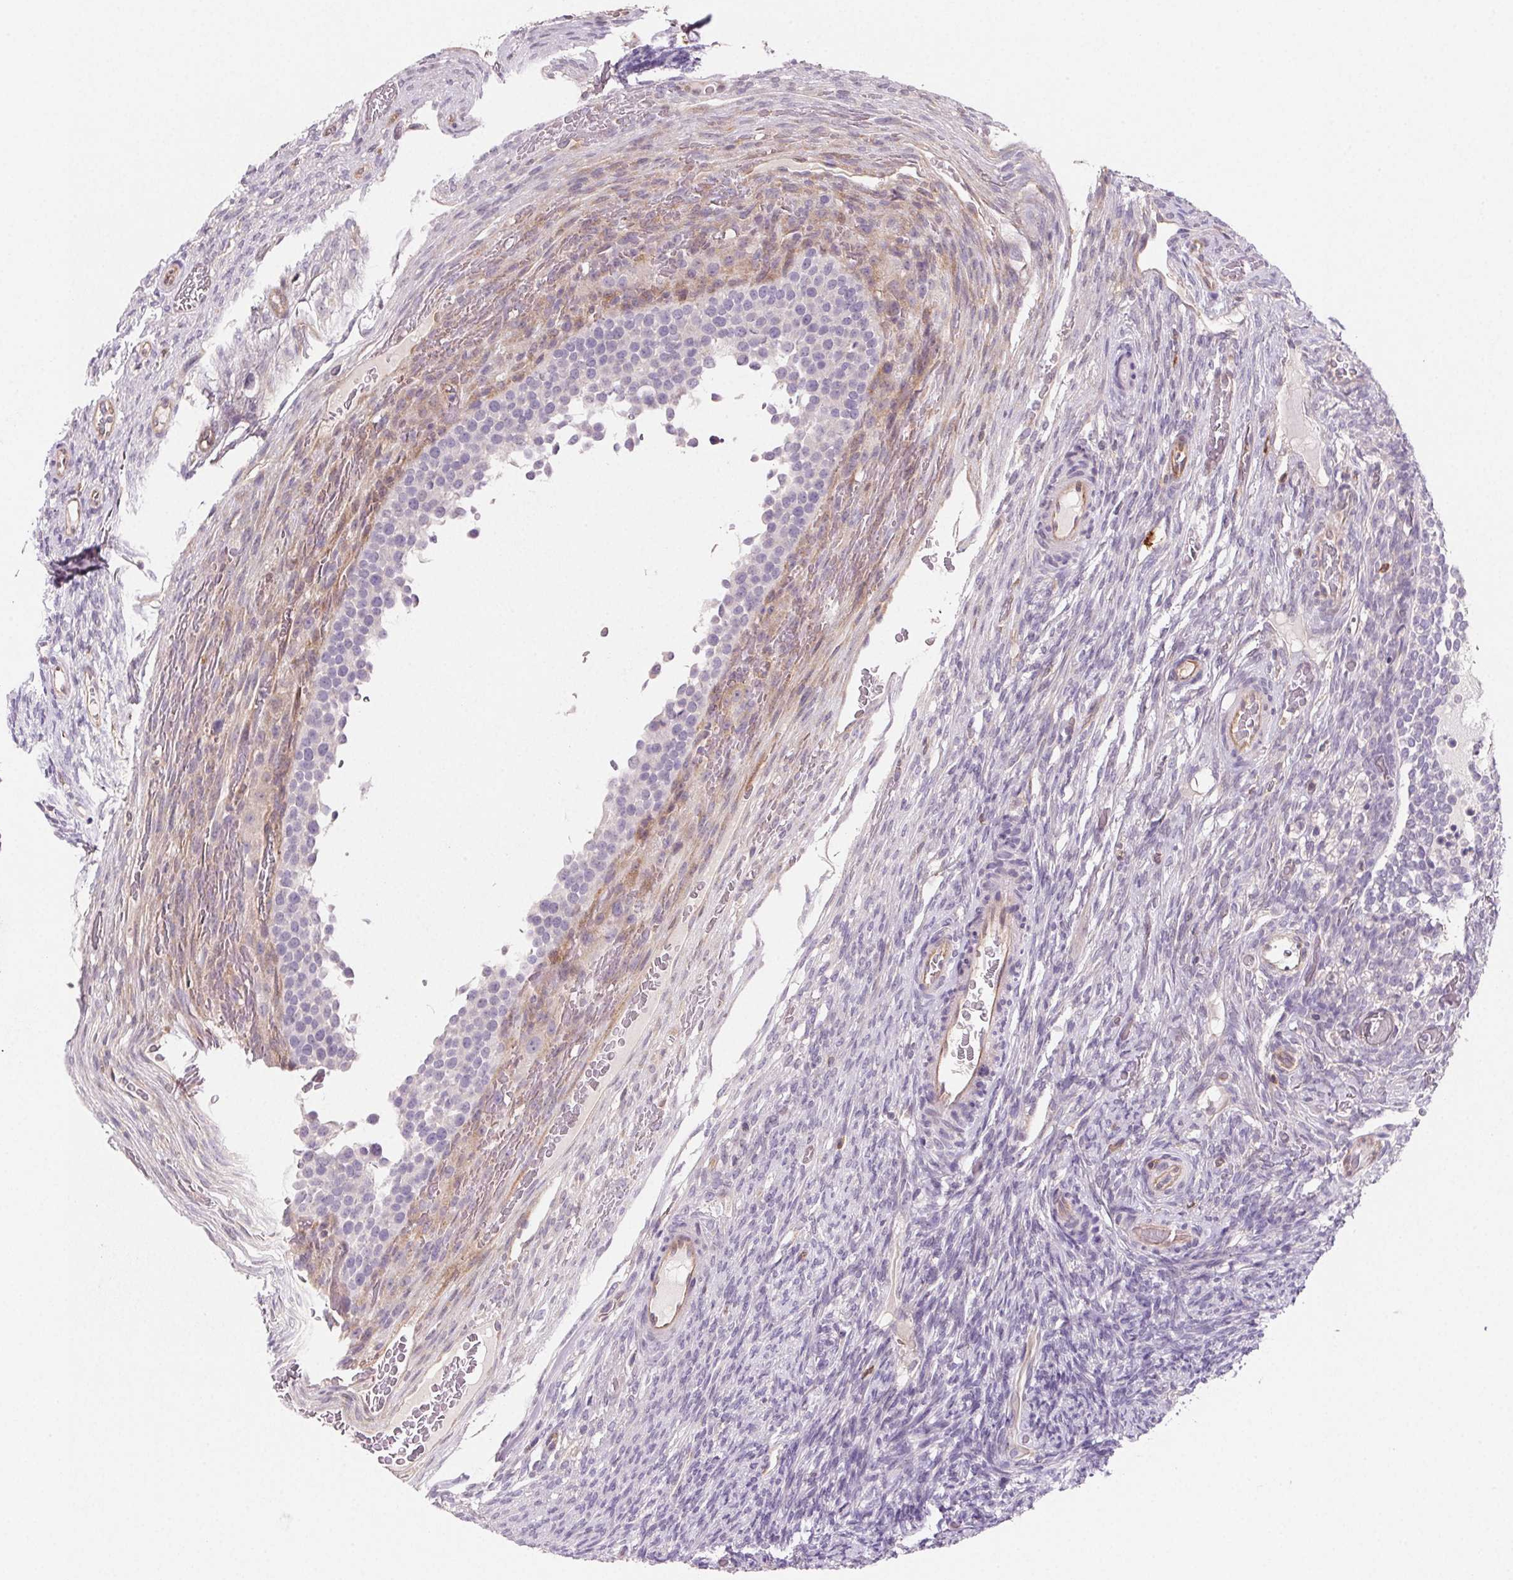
{"staining": {"intensity": "weak", "quantity": "<25%", "location": "cytoplasmic/membranous"}, "tissue": "ovary", "cell_type": "Ovarian stroma cells", "image_type": "normal", "snomed": [{"axis": "morphology", "description": "Normal tissue, NOS"}, {"axis": "topography", "description": "Ovary"}], "caption": "High magnification brightfield microscopy of normal ovary stained with DAB (brown) and counterstained with hematoxylin (blue): ovarian stroma cells show no significant positivity. (DAB (3,3'-diaminobenzidine) immunohistochemistry (IHC), high magnification).", "gene": "GBP1", "patient": {"sex": "female", "age": 34}}